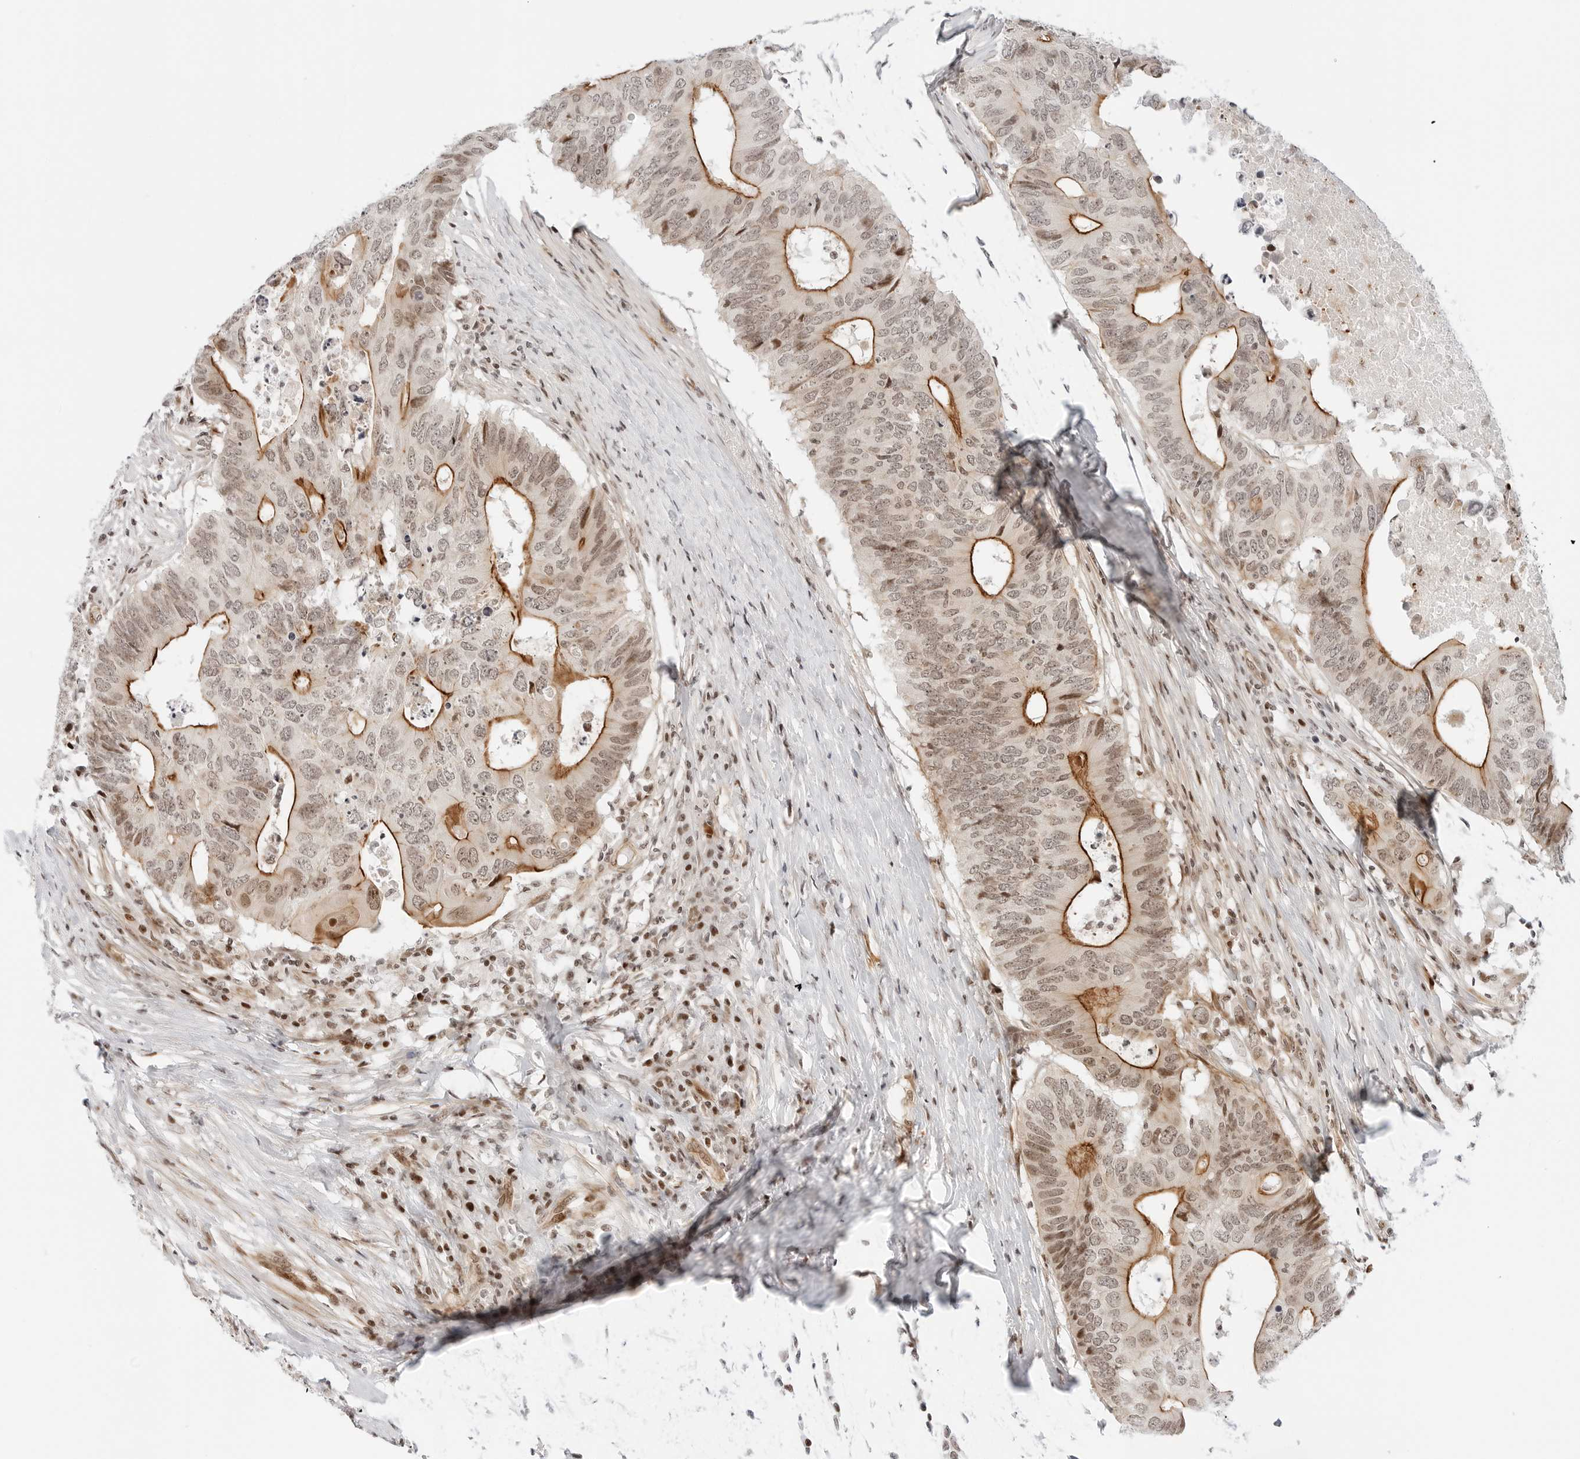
{"staining": {"intensity": "moderate", "quantity": "25%-75%", "location": "cytoplasmic/membranous,nuclear"}, "tissue": "colorectal cancer", "cell_type": "Tumor cells", "image_type": "cancer", "snomed": [{"axis": "morphology", "description": "Adenocarcinoma, NOS"}, {"axis": "topography", "description": "Colon"}], "caption": "Immunohistochemistry (IHC) photomicrograph of neoplastic tissue: colorectal cancer stained using immunohistochemistry reveals medium levels of moderate protein expression localized specifically in the cytoplasmic/membranous and nuclear of tumor cells, appearing as a cytoplasmic/membranous and nuclear brown color.", "gene": "ZNF613", "patient": {"sex": "male", "age": 71}}